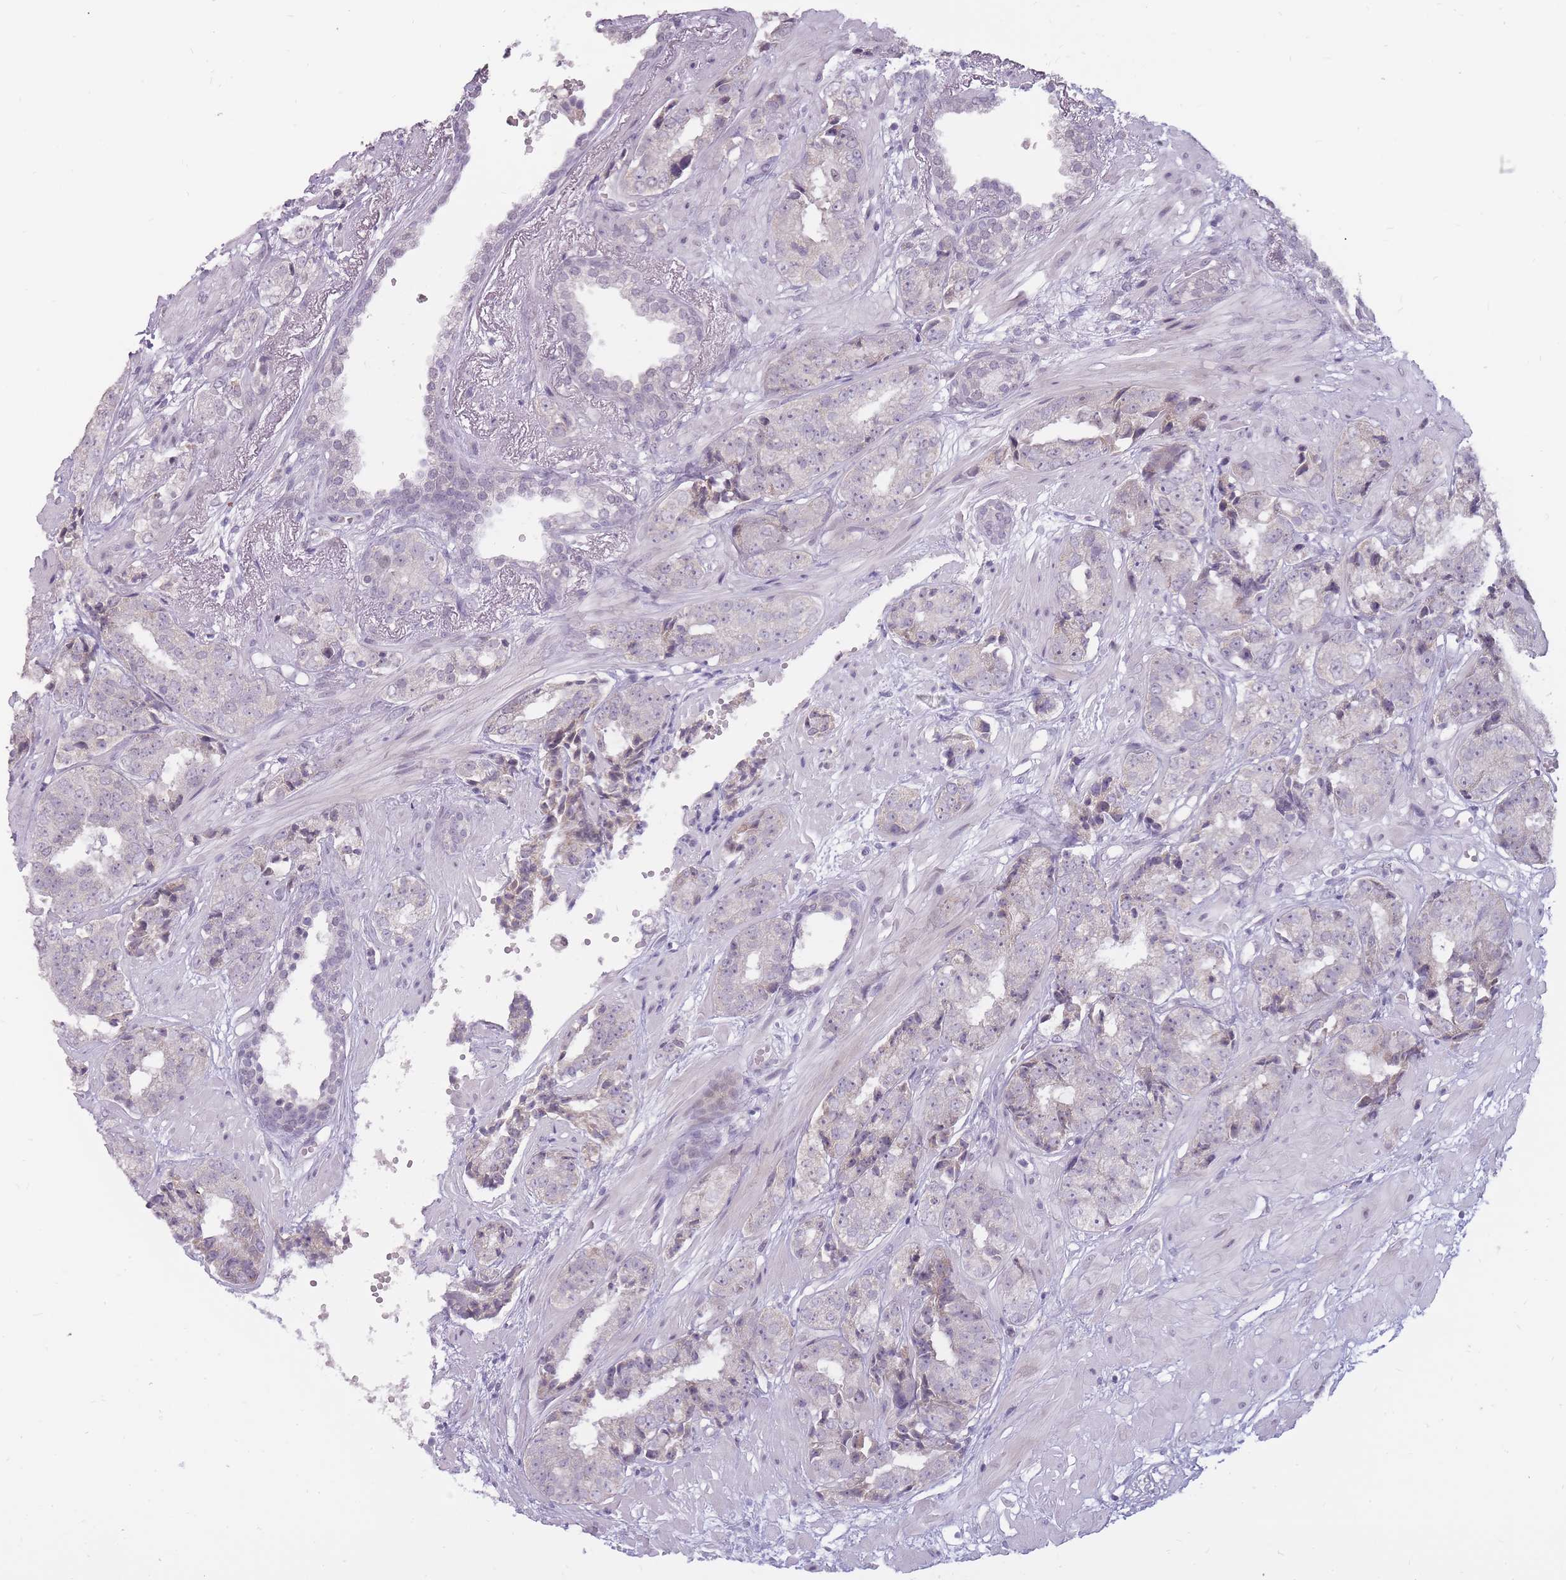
{"staining": {"intensity": "negative", "quantity": "none", "location": "none"}, "tissue": "prostate cancer", "cell_type": "Tumor cells", "image_type": "cancer", "snomed": [{"axis": "morphology", "description": "Adenocarcinoma, High grade"}, {"axis": "topography", "description": "Prostate"}], "caption": "Human prostate adenocarcinoma (high-grade) stained for a protein using IHC shows no expression in tumor cells.", "gene": "POMZP3", "patient": {"sex": "male", "age": 71}}